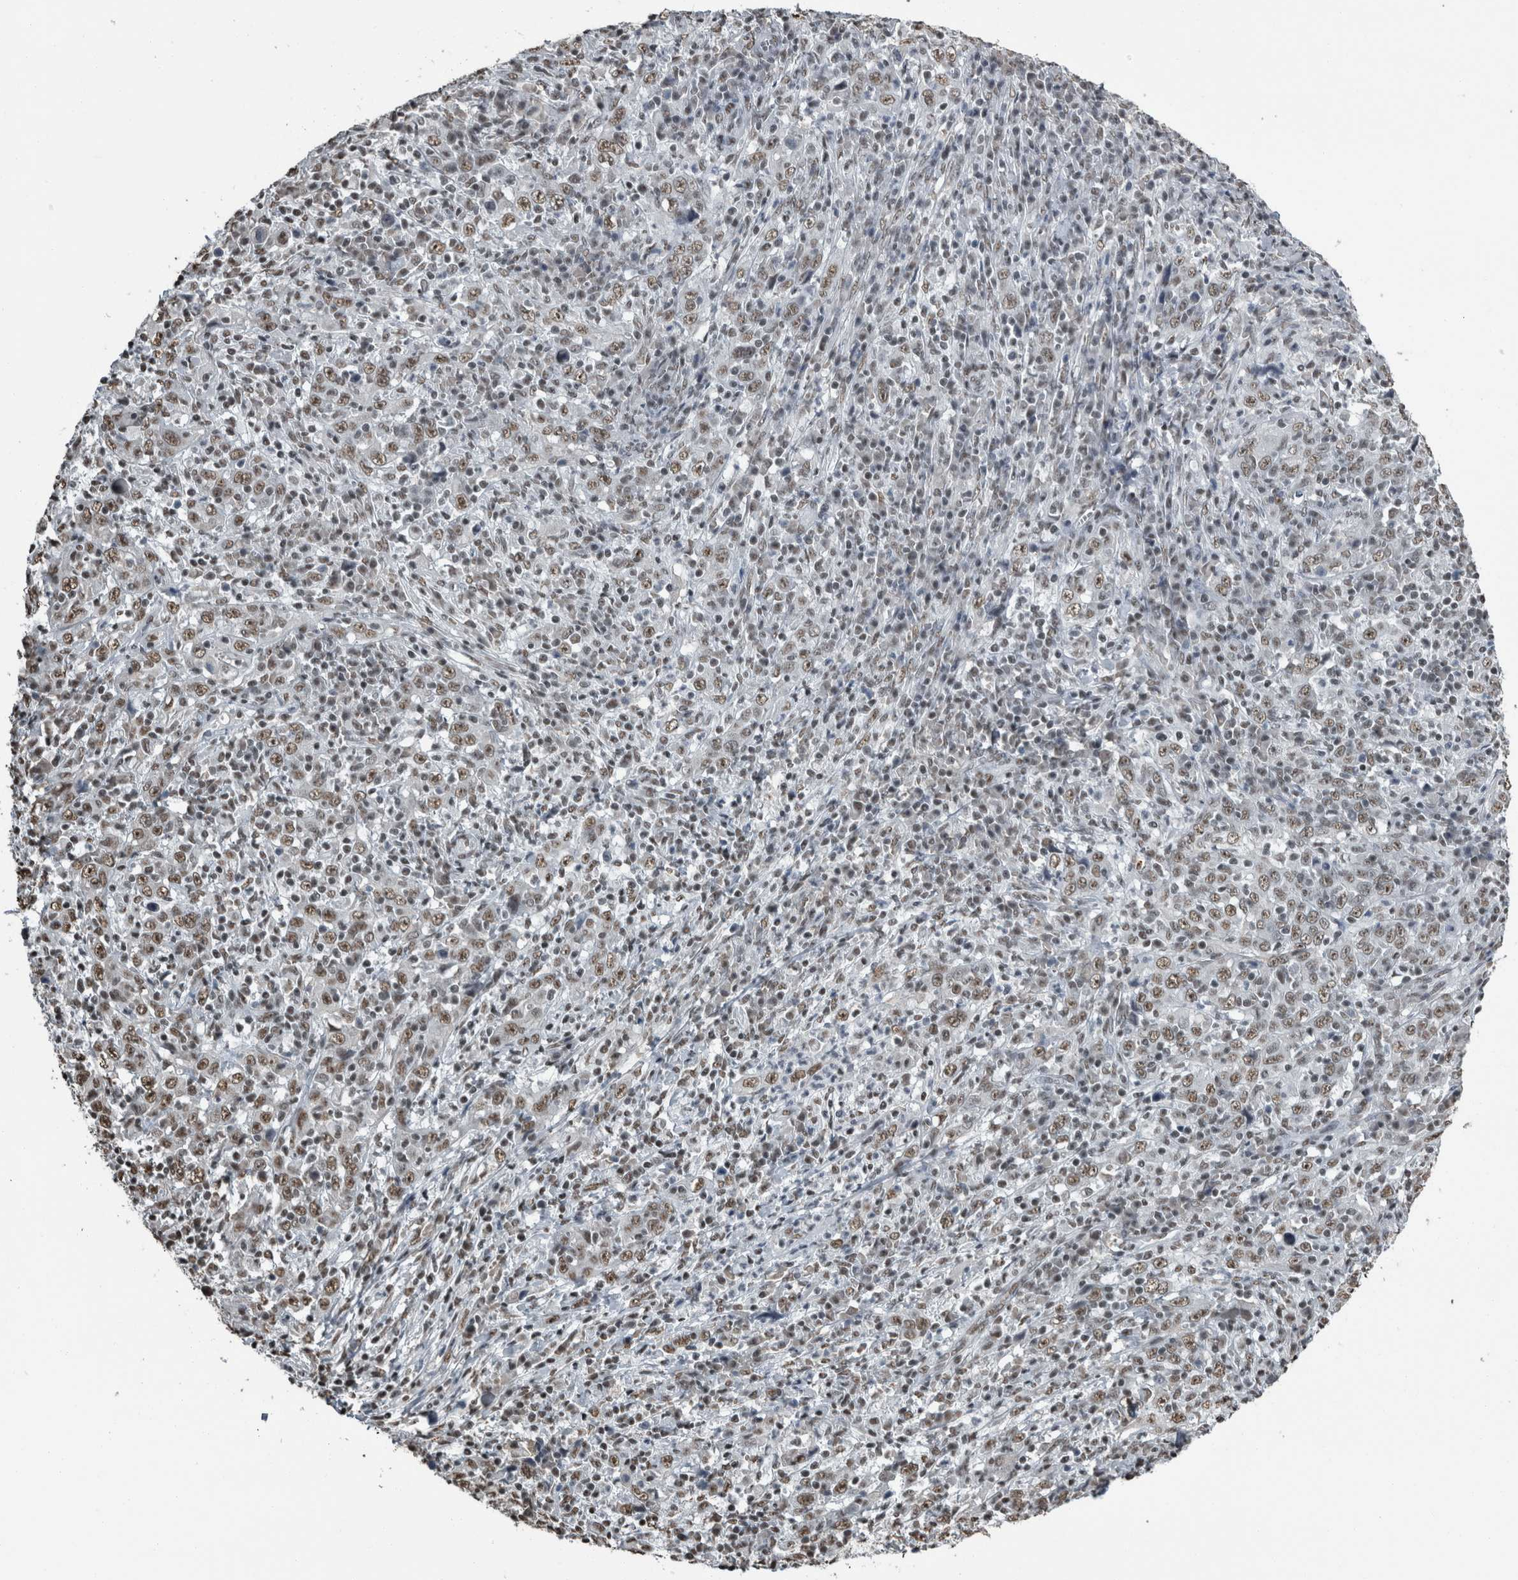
{"staining": {"intensity": "moderate", "quantity": ">75%", "location": "nuclear"}, "tissue": "cervical cancer", "cell_type": "Tumor cells", "image_type": "cancer", "snomed": [{"axis": "morphology", "description": "Squamous cell carcinoma, NOS"}, {"axis": "topography", "description": "Cervix"}], "caption": "Moderate nuclear expression is present in about >75% of tumor cells in cervical cancer. Nuclei are stained in blue.", "gene": "TGS1", "patient": {"sex": "female", "age": 46}}